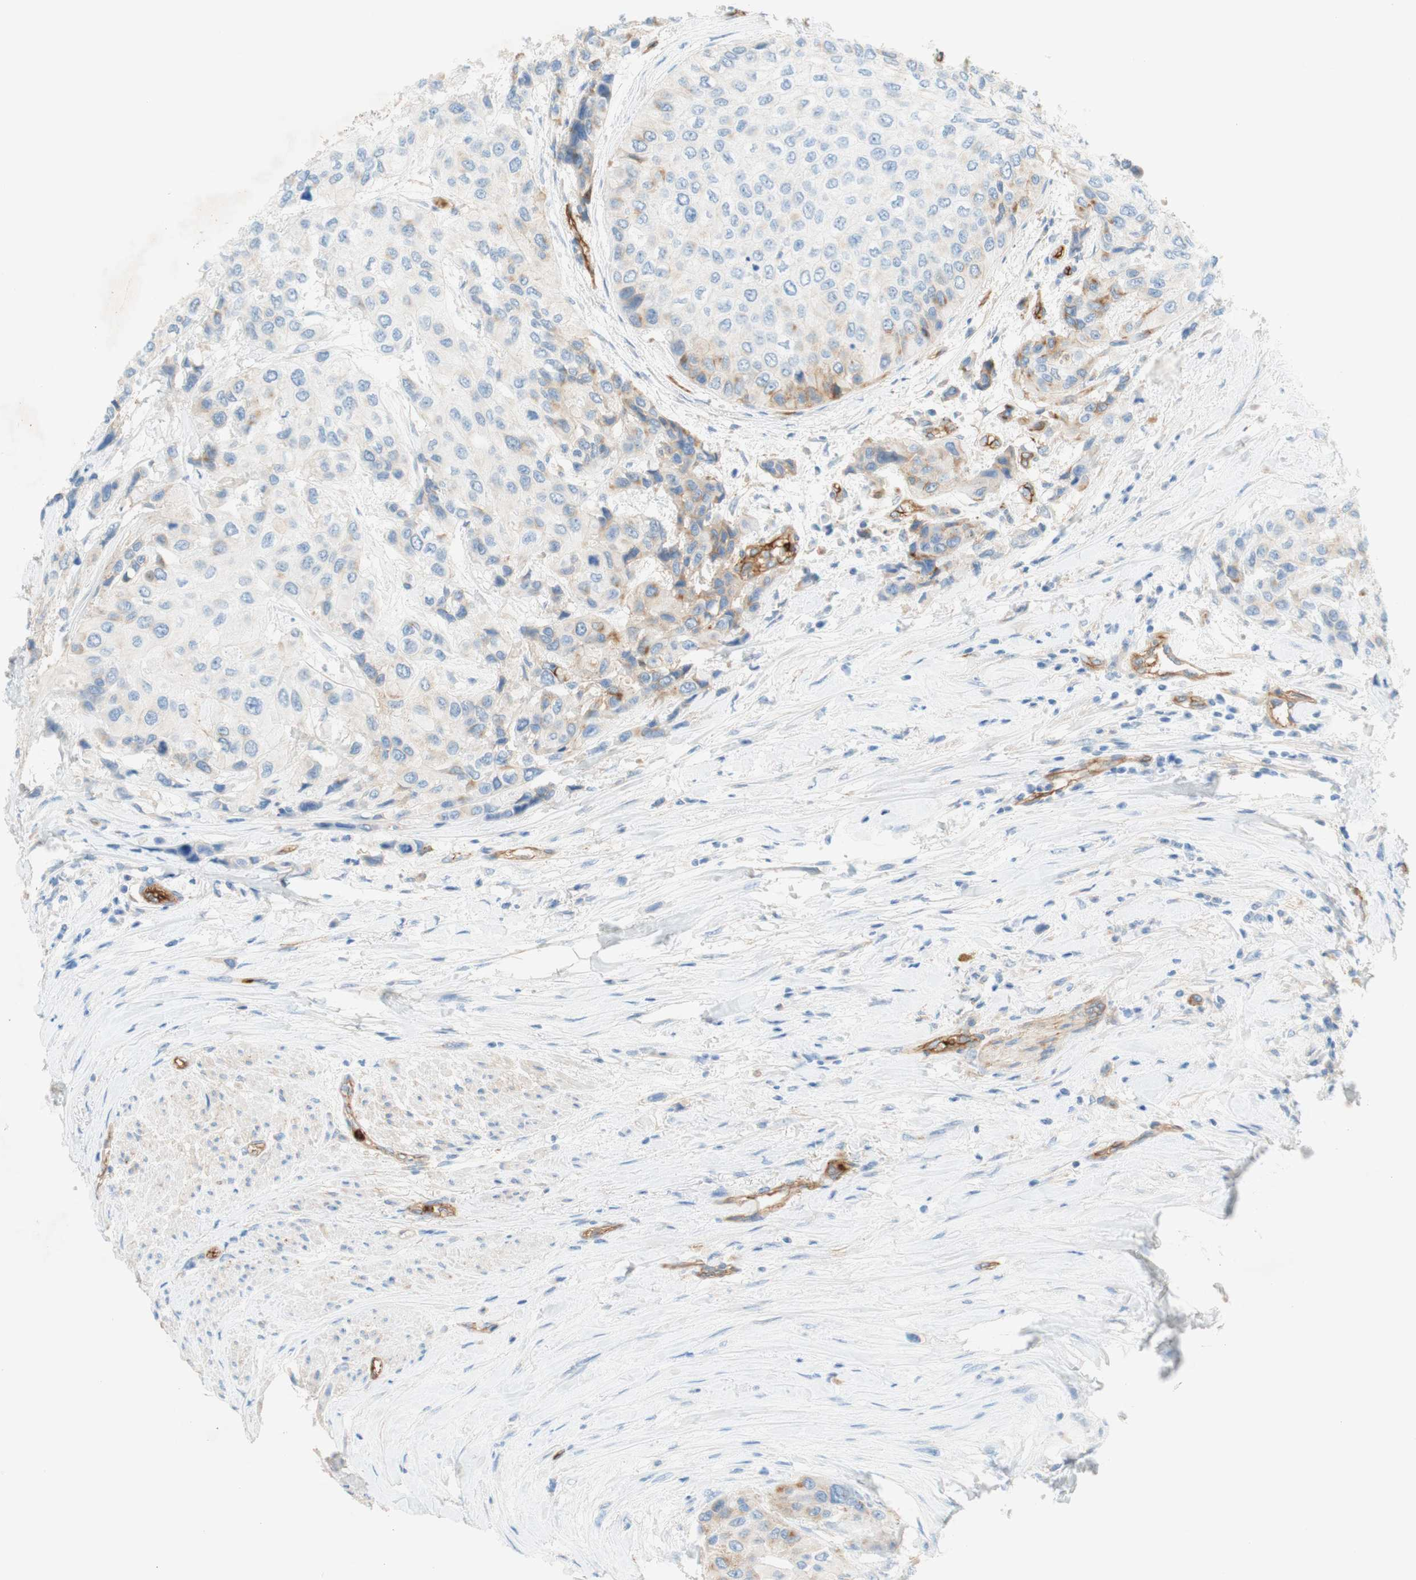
{"staining": {"intensity": "weak", "quantity": "25%-75%", "location": "cytoplasmic/membranous"}, "tissue": "urothelial cancer", "cell_type": "Tumor cells", "image_type": "cancer", "snomed": [{"axis": "morphology", "description": "Urothelial carcinoma, High grade"}, {"axis": "topography", "description": "Urinary bladder"}], "caption": "High-magnification brightfield microscopy of urothelial cancer stained with DAB (3,3'-diaminobenzidine) (brown) and counterstained with hematoxylin (blue). tumor cells exhibit weak cytoplasmic/membranous expression is identified in about25%-75% of cells.", "gene": "STOM", "patient": {"sex": "female", "age": 56}}